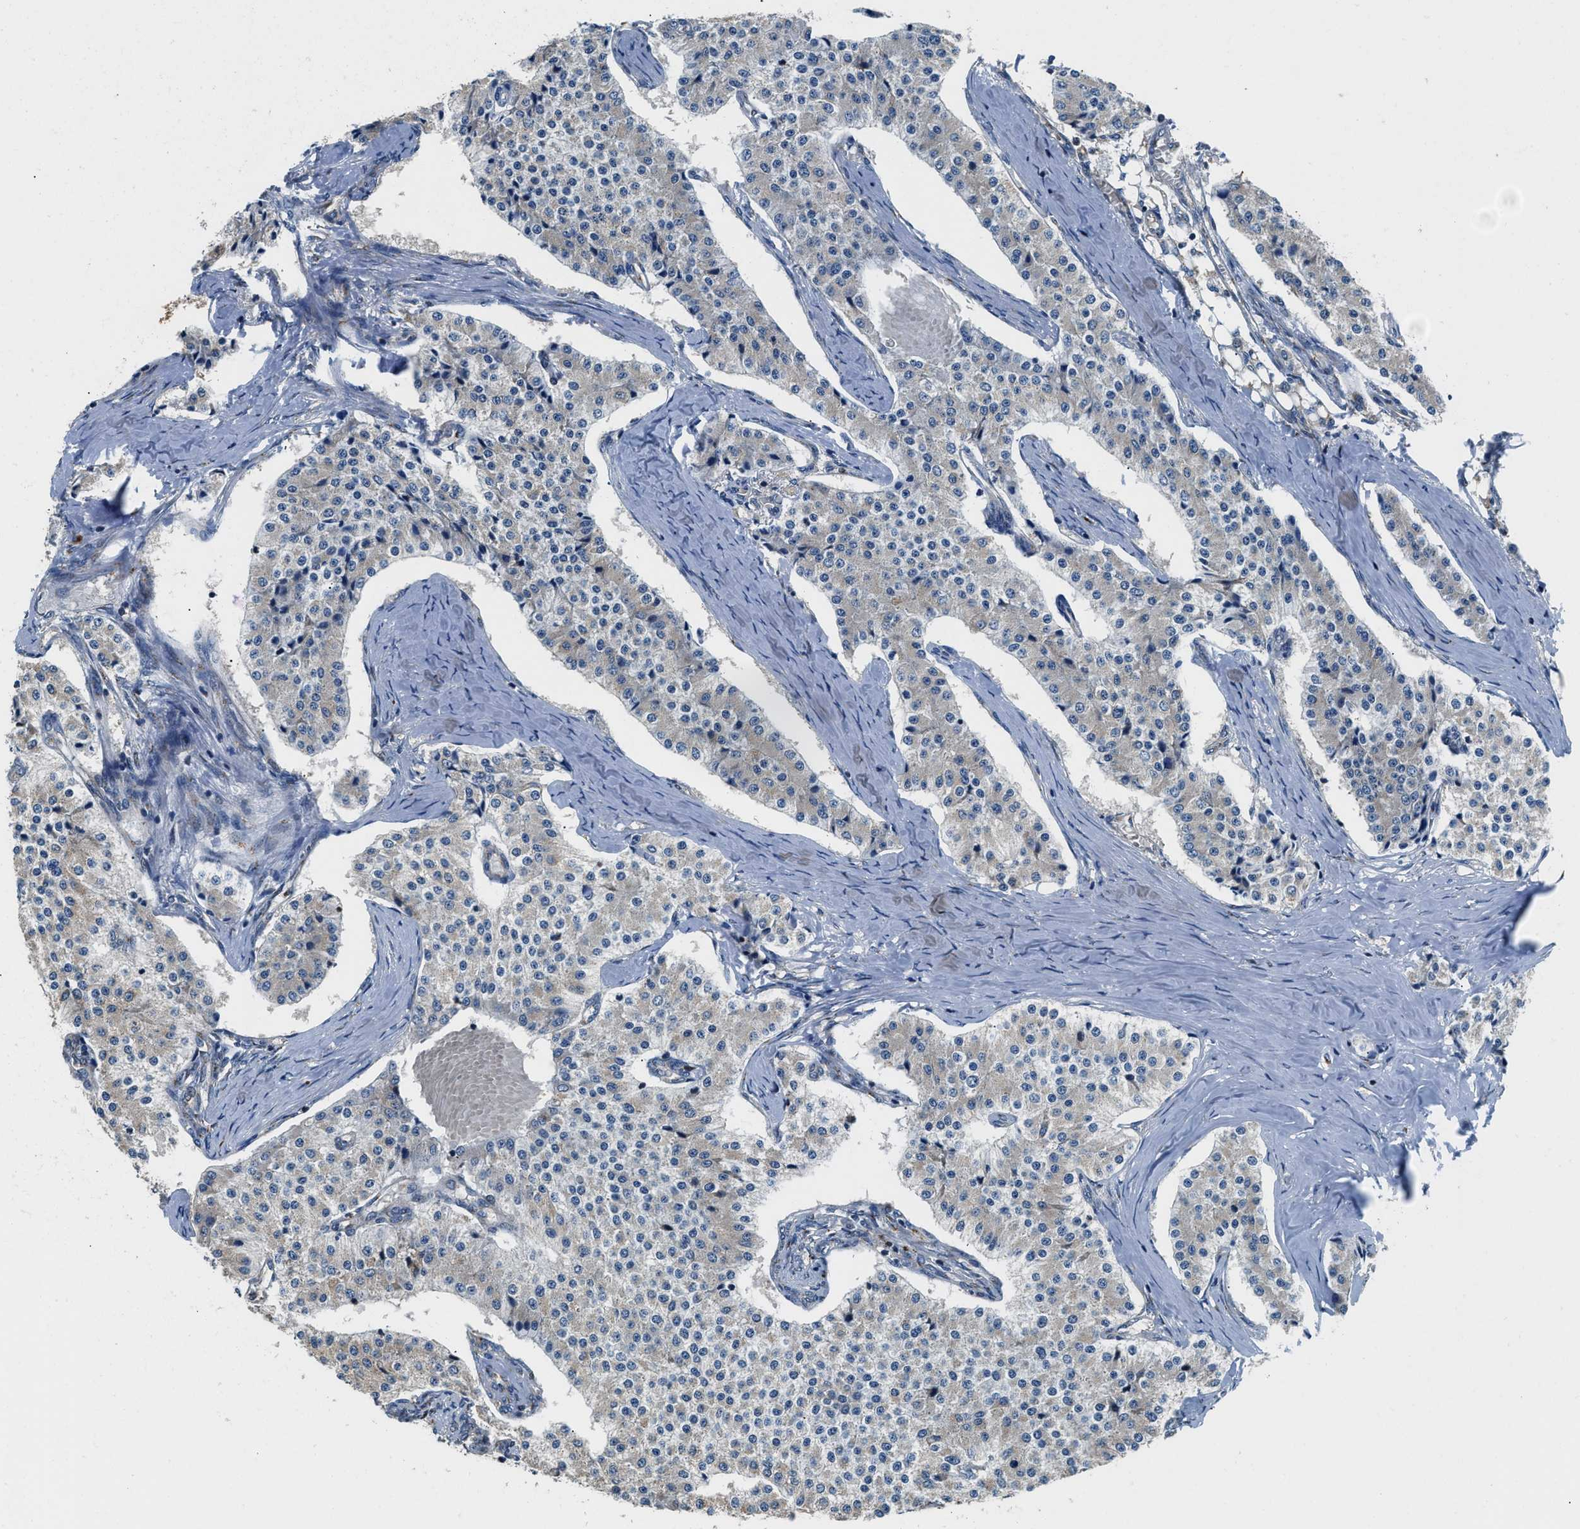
{"staining": {"intensity": "weak", "quantity": "<25%", "location": "cytoplasmic/membranous"}, "tissue": "carcinoid", "cell_type": "Tumor cells", "image_type": "cancer", "snomed": [{"axis": "morphology", "description": "Carcinoid, malignant, NOS"}, {"axis": "topography", "description": "Colon"}], "caption": "The IHC photomicrograph has no significant expression in tumor cells of carcinoid tissue.", "gene": "FUT8", "patient": {"sex": "female", "age": 52}}